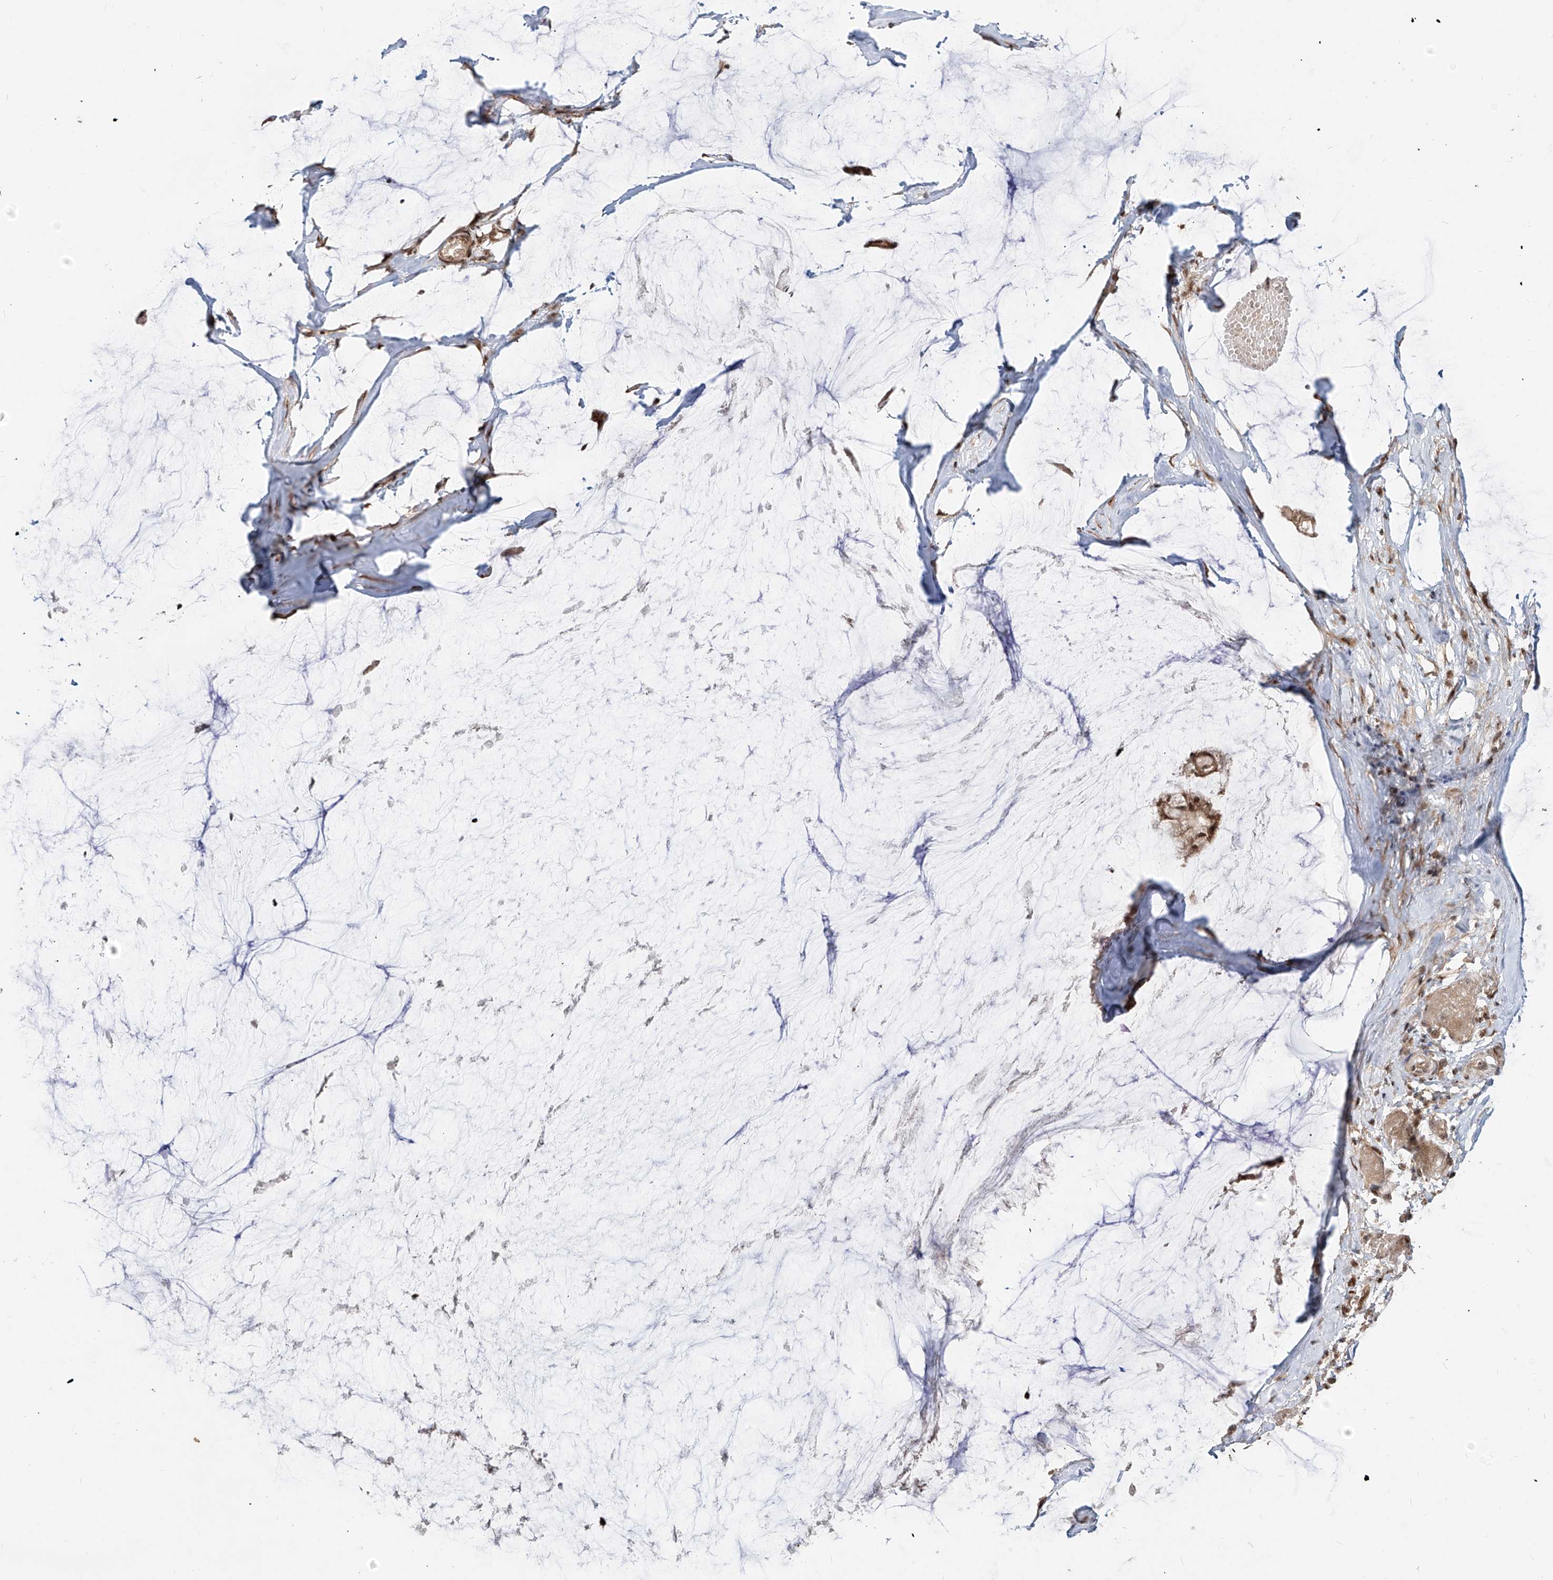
{"staining": {"intensity": "moderate", "quantity": ">75%", "location": "cytoplasmic/membranous,nuclear"}, "tissue": "ovarian cancer", "cell_type": "Tumor cells", "image_type": "cancer", "snomed": [{"axis": "morphology", "description": "Cystadenocarcinoma, mucinous, NOS"}, {"axis": "topography", "description": "Ovary"}], "caption": "Brown immunohistochemical staining in human ovarian mucinous cystadenocarcinoma reveals moderate cytoplasmic/membranous and nuclear positivity in approximately >75% of tumor cells. (brown staining indicates protein expression, while blue staining denotes nuclei).", "gene": "ZNF710", "patient": {"sex": "female", "age": 39}}